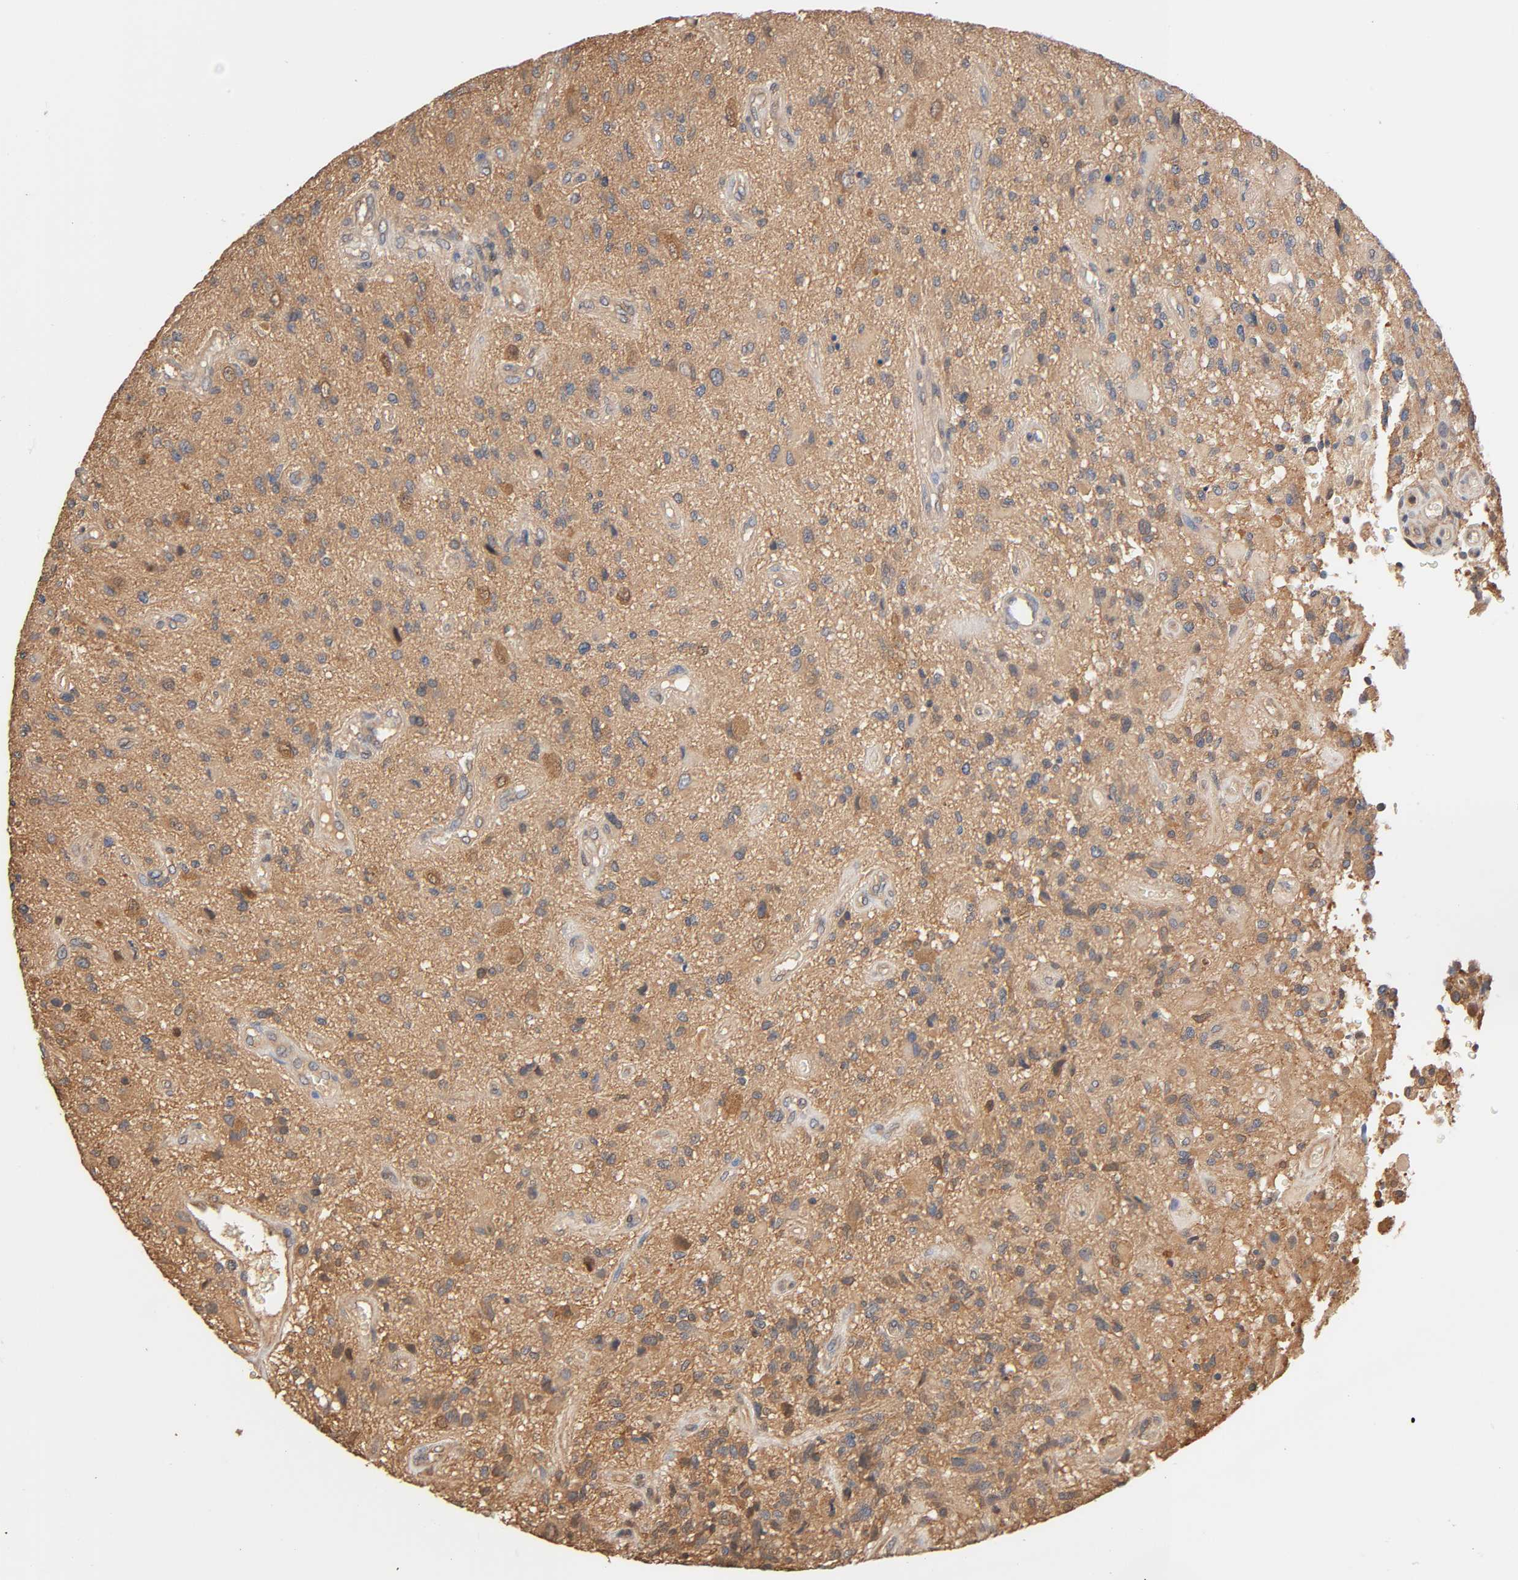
{"staining": {"intensity": "moderate", "quantity": "<25%", "location": "cytoplasmic/membranous"}, "tissue": "glioma", "cell_type": "Tumor cells", "image_type": "cancer", "snomed": [{"axis": "morphology", "description": "Normal tissue, NOS"}, {"axis": "morphology", "description": "Glioma, malignant, High grade"}, {"axis": "topography", "description": "Cerebral cortex"}], "caption": "Immunohistochemical staining of human malignant glioma (high-grade) demonstrates moderate cytoplasmic/membranous protein staining in approximately <25% of tumor cells.", "gene": "ALDOA", "patient": {"sex": "male", "age": 75}}